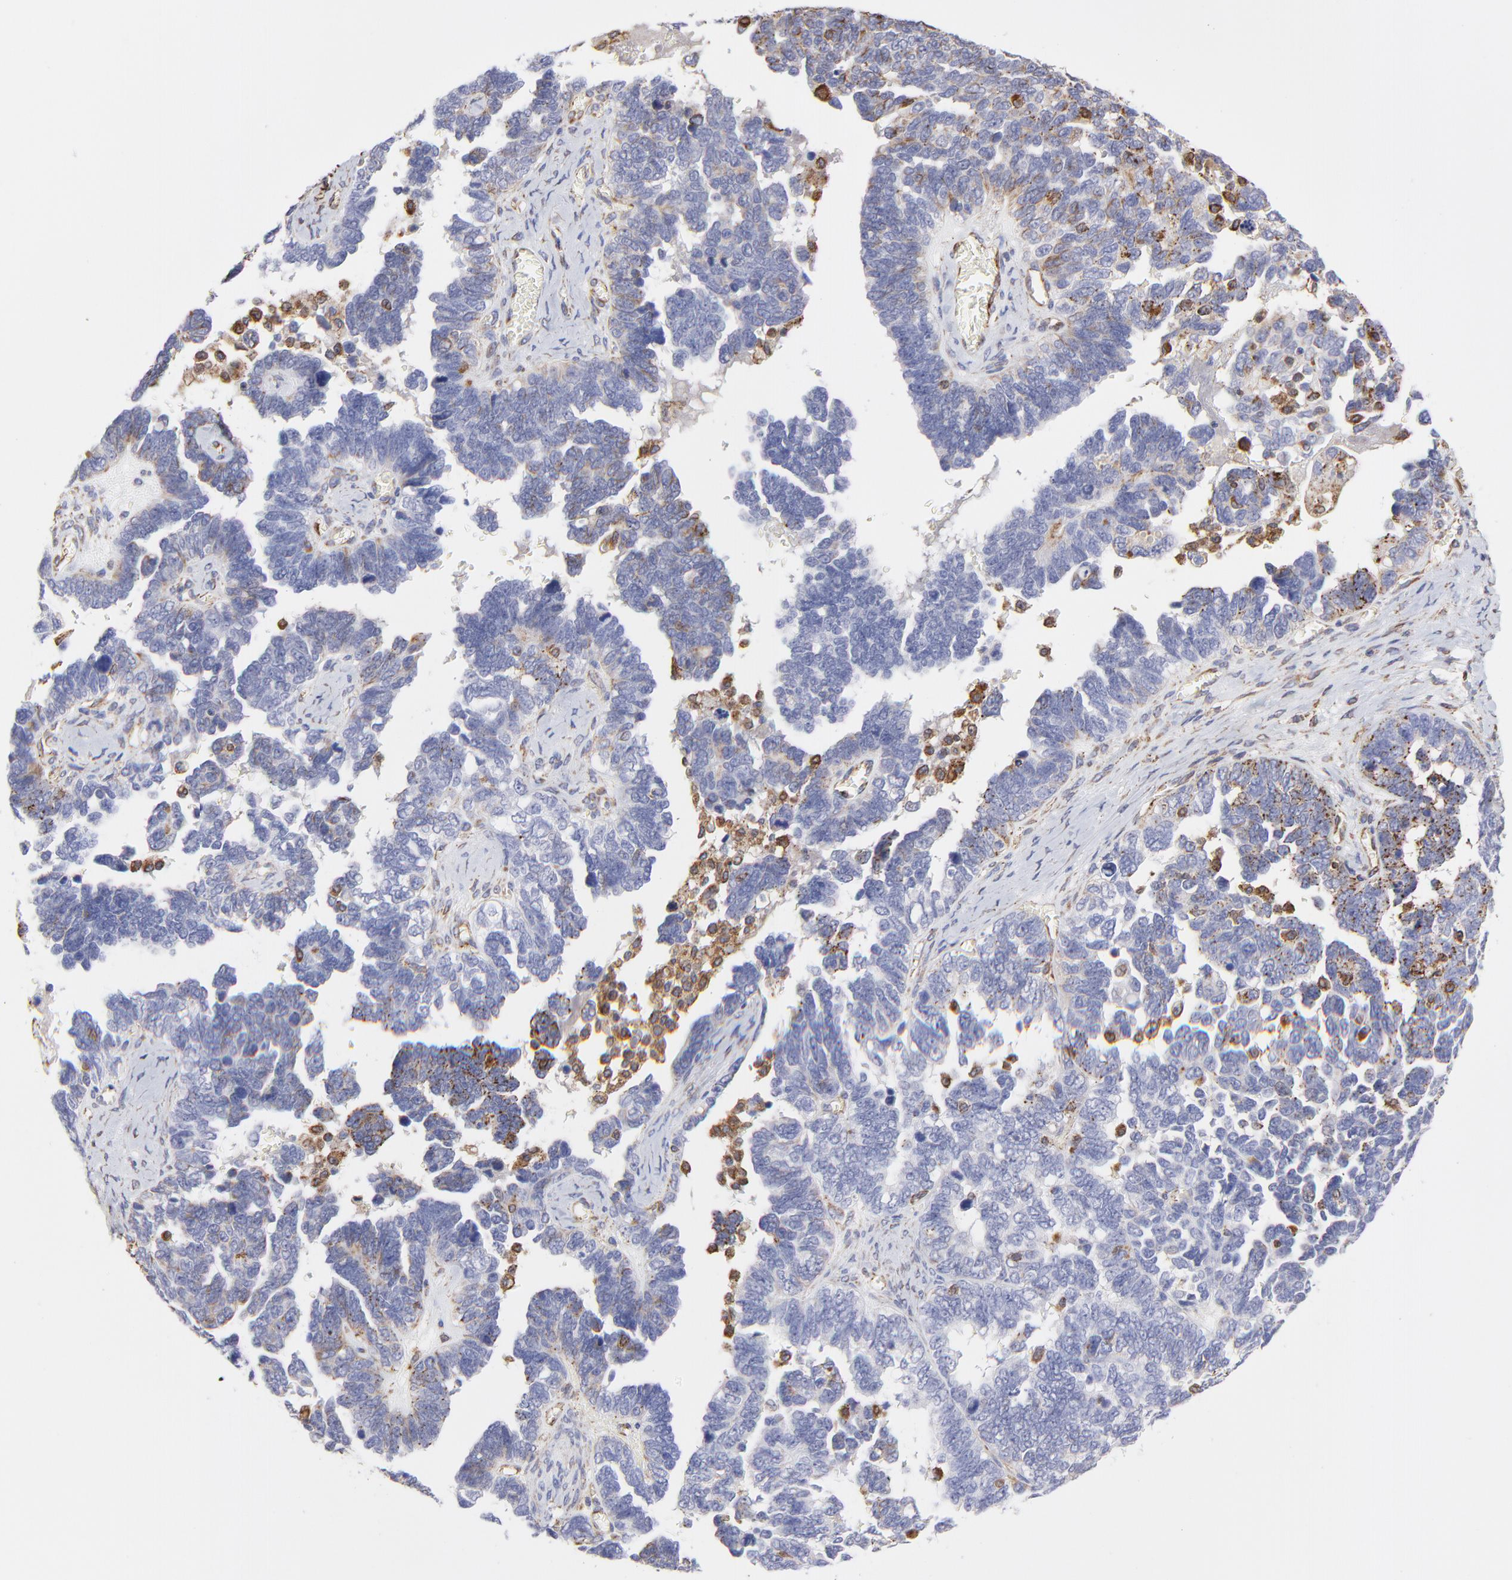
{"staining": {"intensity": "weak", "quantity": "<25%", "location": "cytoplasmic/membranous"}, "tissue": "ovarian cancer", "cell_type": "Tumor cells", "image_type": "cancer", "snomed": [{"axis": "morphology", "description": "Cystadenocarcinoma, serous, NOS"}, {"axis": "topography", "description": "Ovary"}], "caption": "Tumor cells are negative for protein expression in human ovarian cancer.", "gene": "COX8C", "patient": {"sex": "female", "age": 69}}